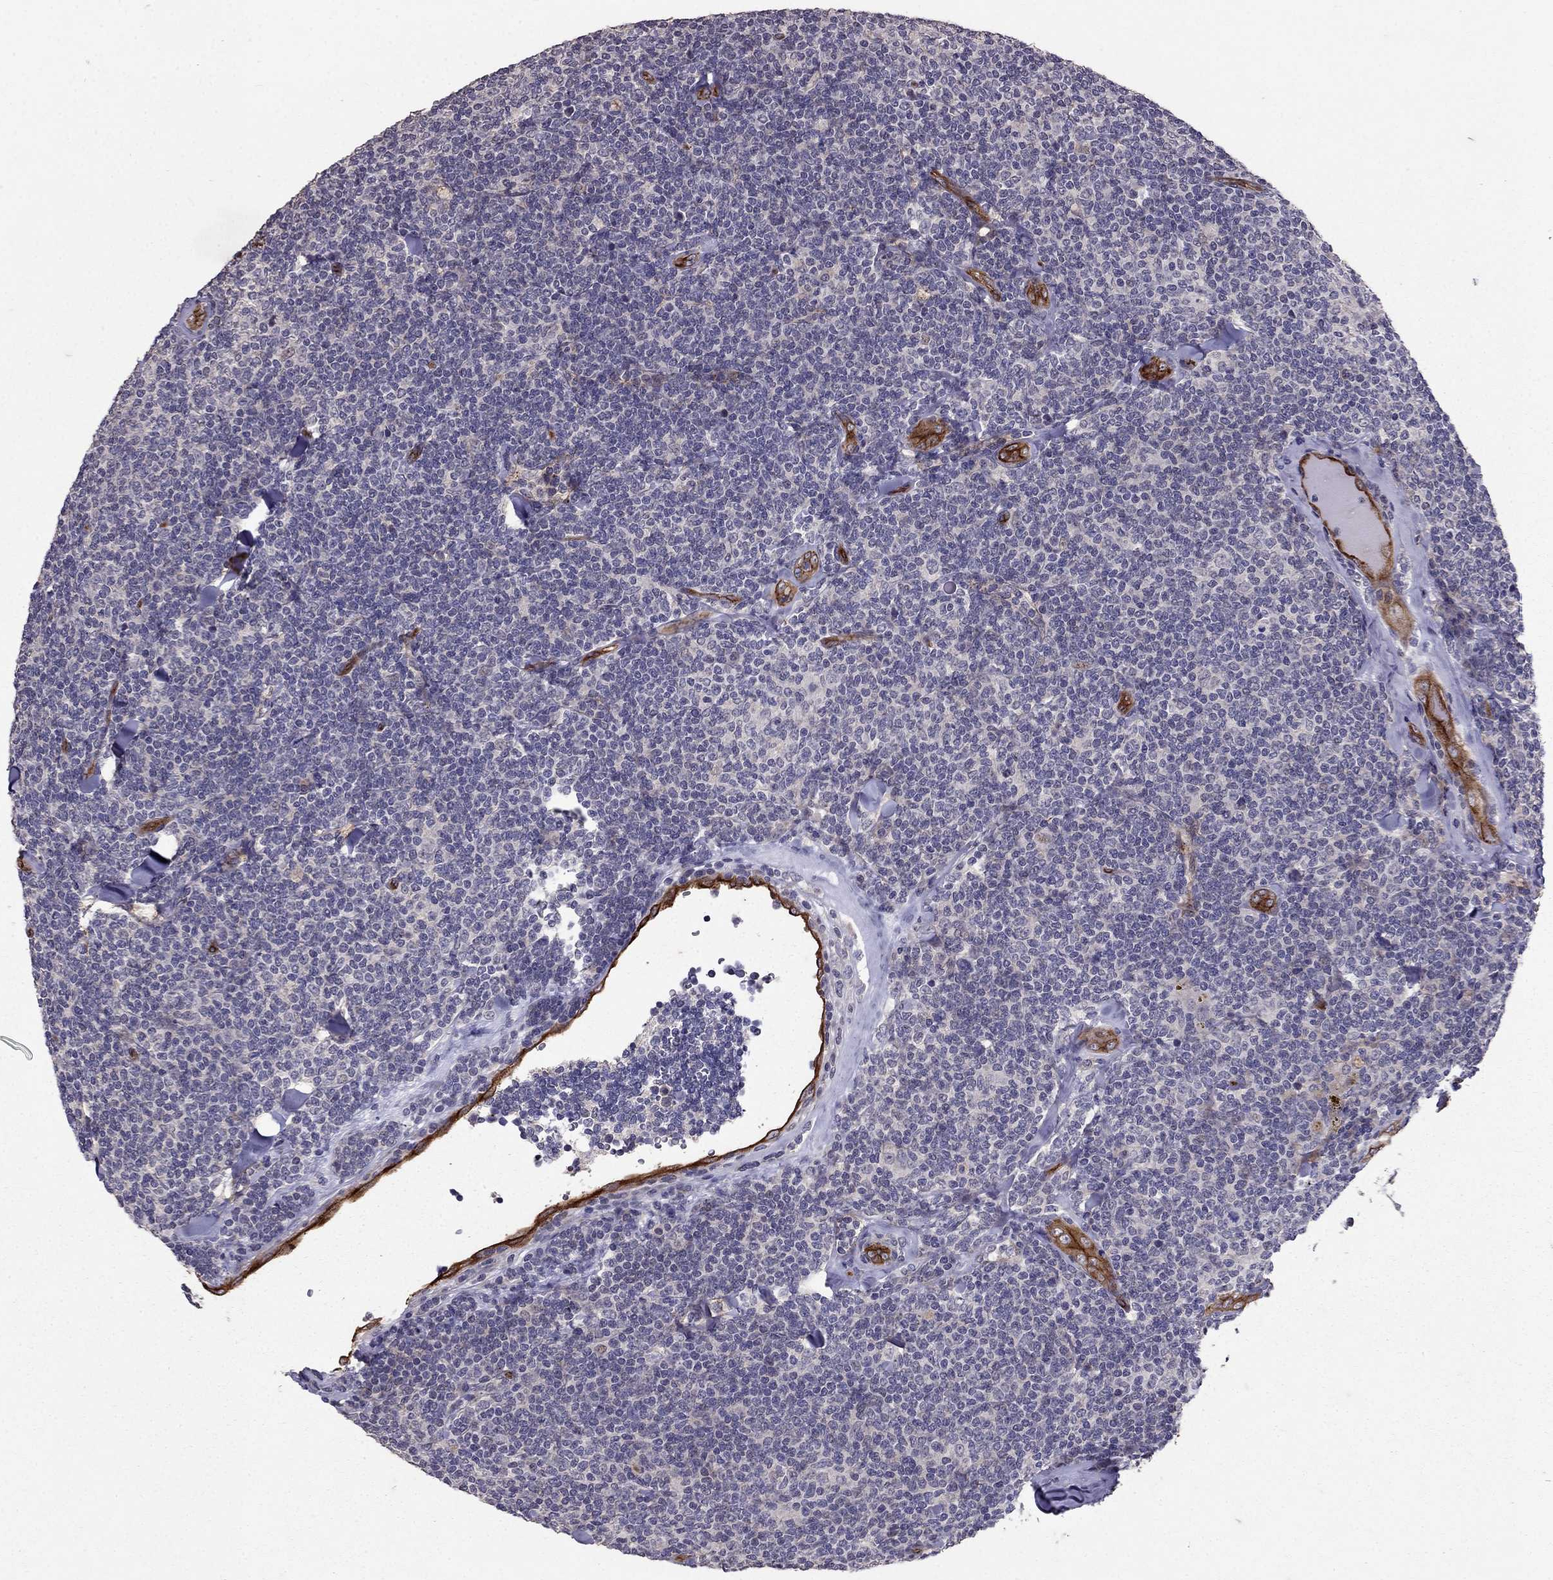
{"staining": {"intensity": "negative", "quantity": "none", "location": "none"}, "tissue": "lymphoma", "cell_type": "Tumor cells", "image_type": "cancer", "snomed": [{"axis": "morphology", "description": "Malignant lymphoma, non-Hodgkin's type, Low grade"}, {"axis": "topography", "description": "Lymph node"}], "caption": "Immunohistochemistry (IHC) photomicrograph of low-grade malignant lymphoma, non-Hodgkin's type stained for a protein (brown), which shows no staining in tumor cells.", "gene": "RASIP1", "patient": {"sex": "female", "age": 56}}